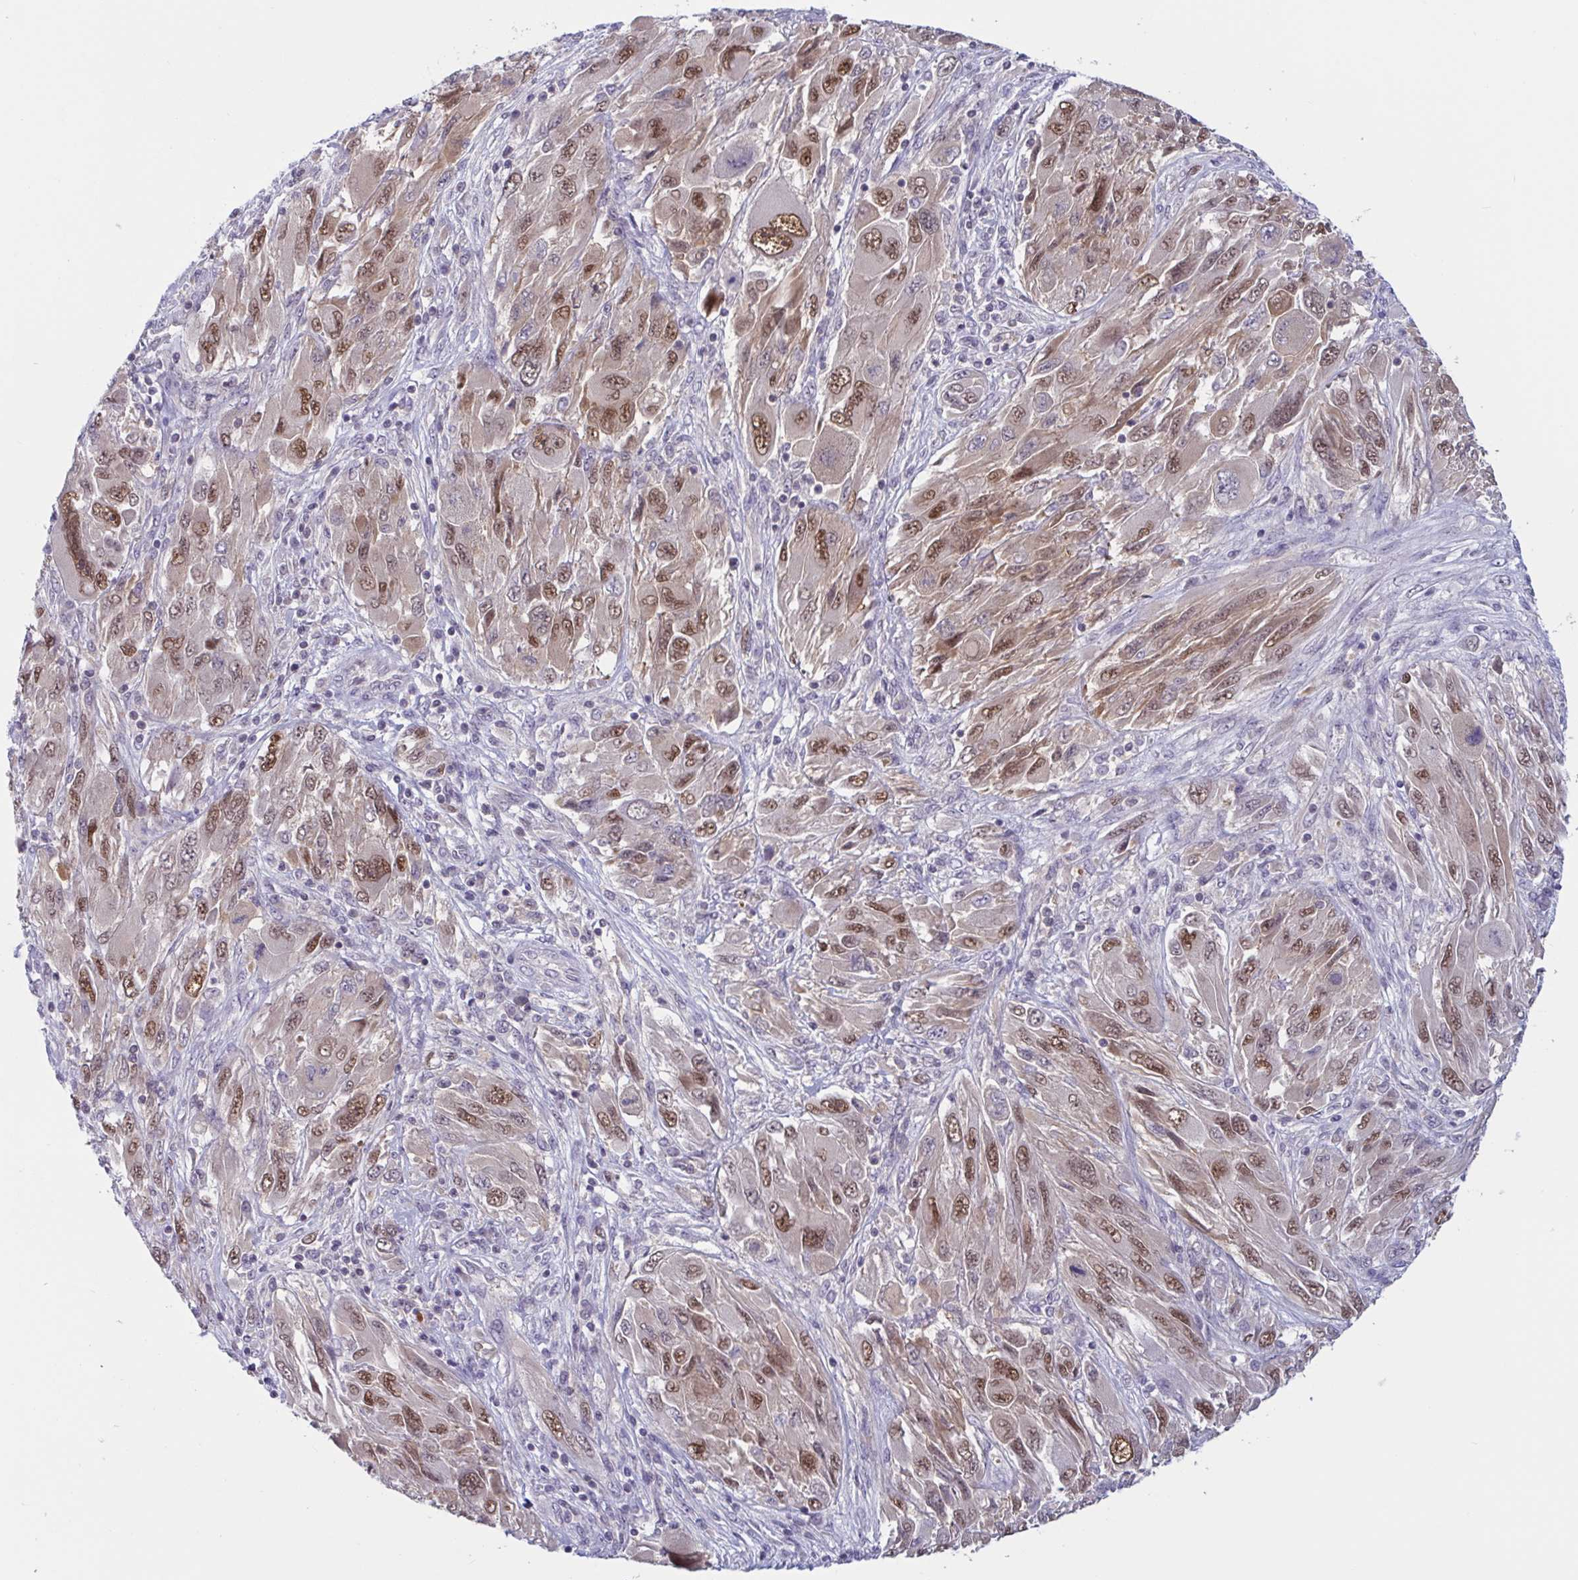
{"staining": {"intensity": "moderate", "quantity": ">75%", "location": "nuclear"}, "tissue": "melanoma", "cell_type": "Tumor cells", "image_type": "cancer", "snomed": [{"axis": "morphology", "description": "Malignant melanoma, NOS"}, {"axis": "topography", "description": "Skin"}], "caption": "A brown stain highlights moderate nuclear expression of a protein in melanoma tumor cells.", "gene": "TSN", "patient": {"sex": "female", "age": 91}}